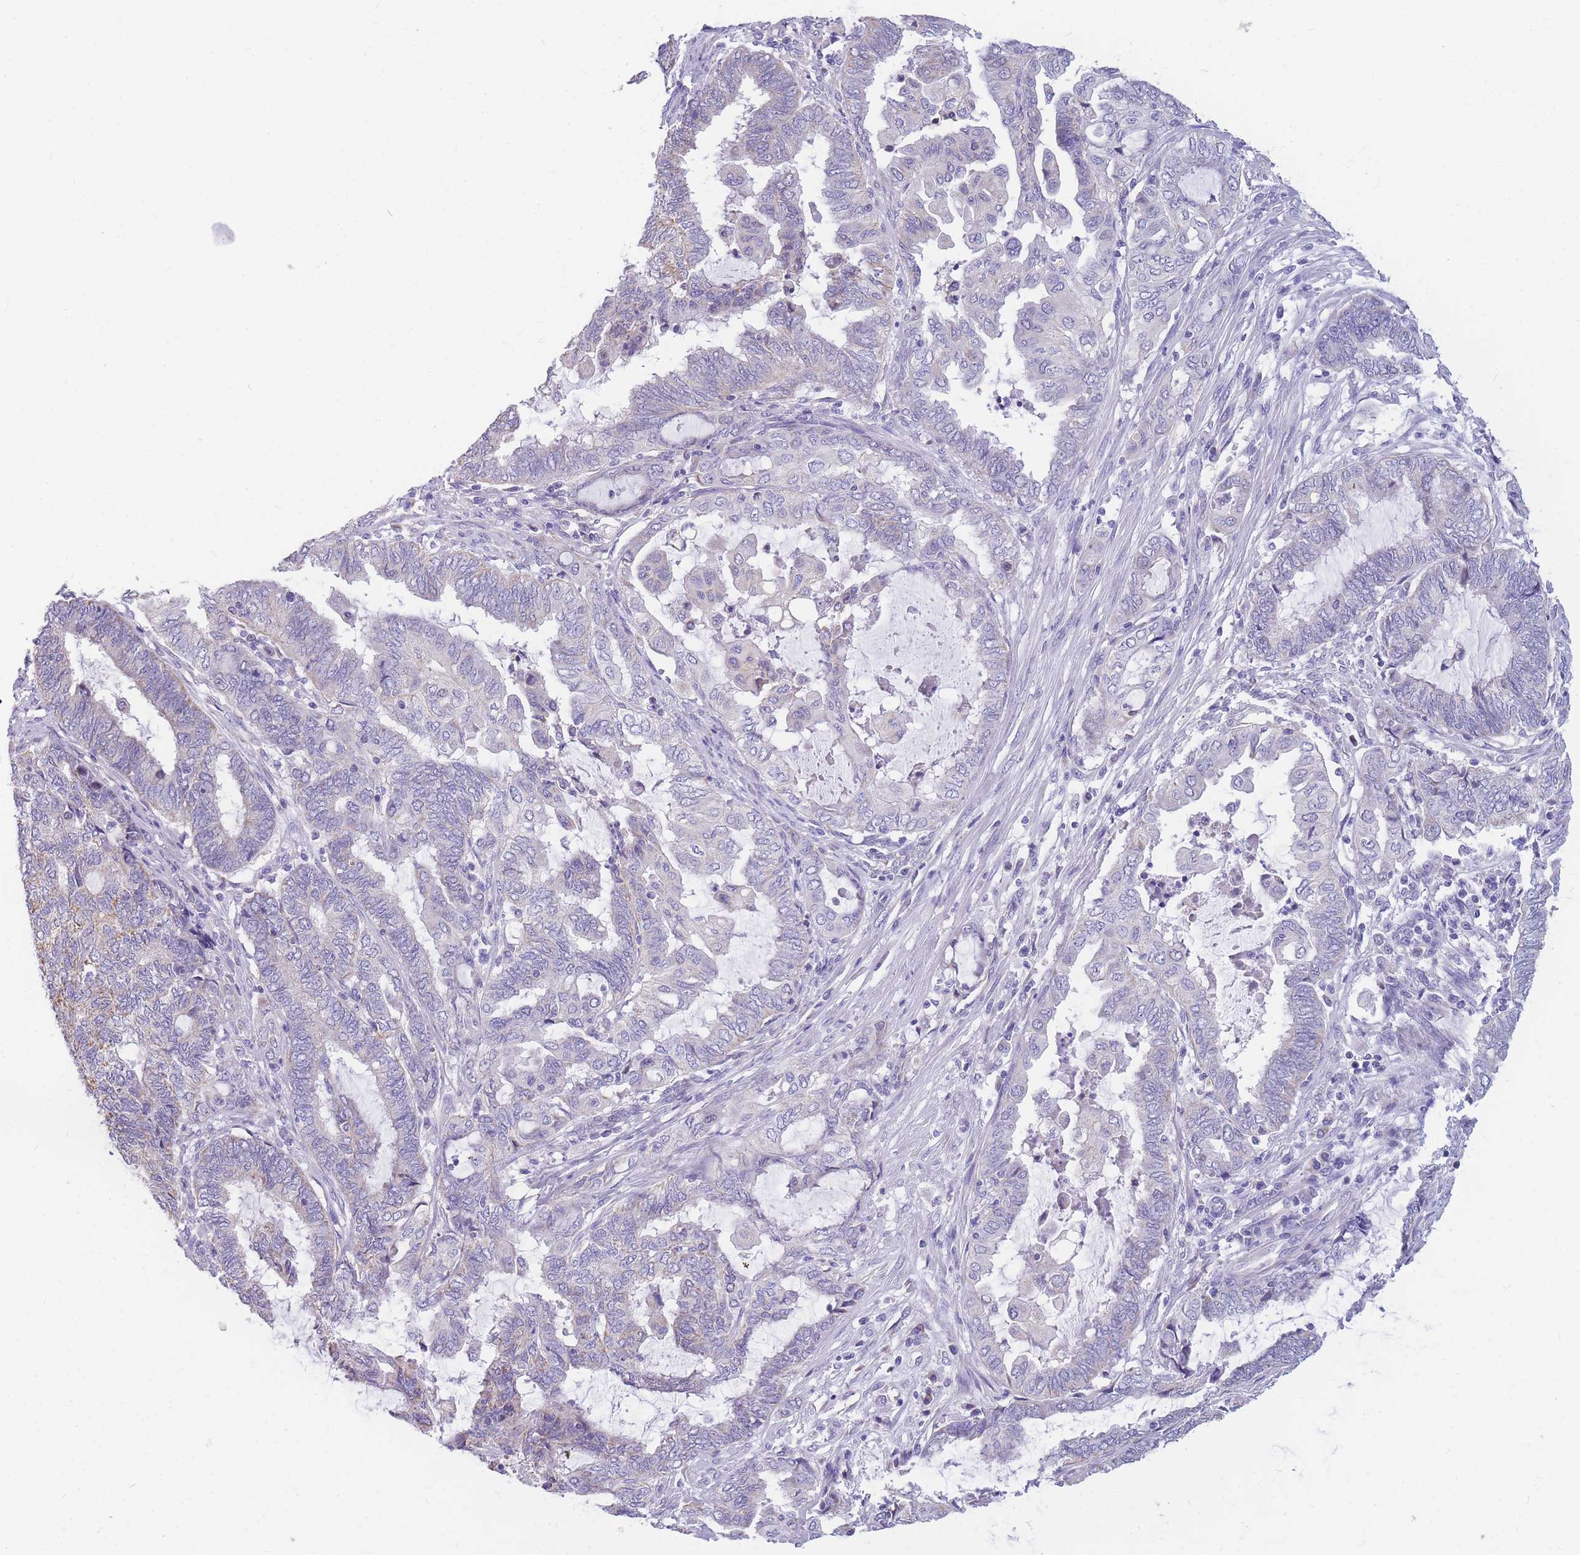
{"staining": {"intensity": "negative", "quantity": "none", "location": "none"}, "tissue": "endometrial cancer", "cell_type": "Tumor cells", "image_type": "cancer", "snomed": [{"axis": "morphology", "description": "Adenocarcinoma, NOS"}, {"axis": "topography", "description": "Uterus"}, {"axis": "topography", "description": "Endometrium"}], "caption": "Immunohistochemical staining of endometrial cancer (adenocarcinoma) reveals no significant positivity in tumor cells.", "gene": "DHRS11", "patient": {"sex": "female", "age": 70}}